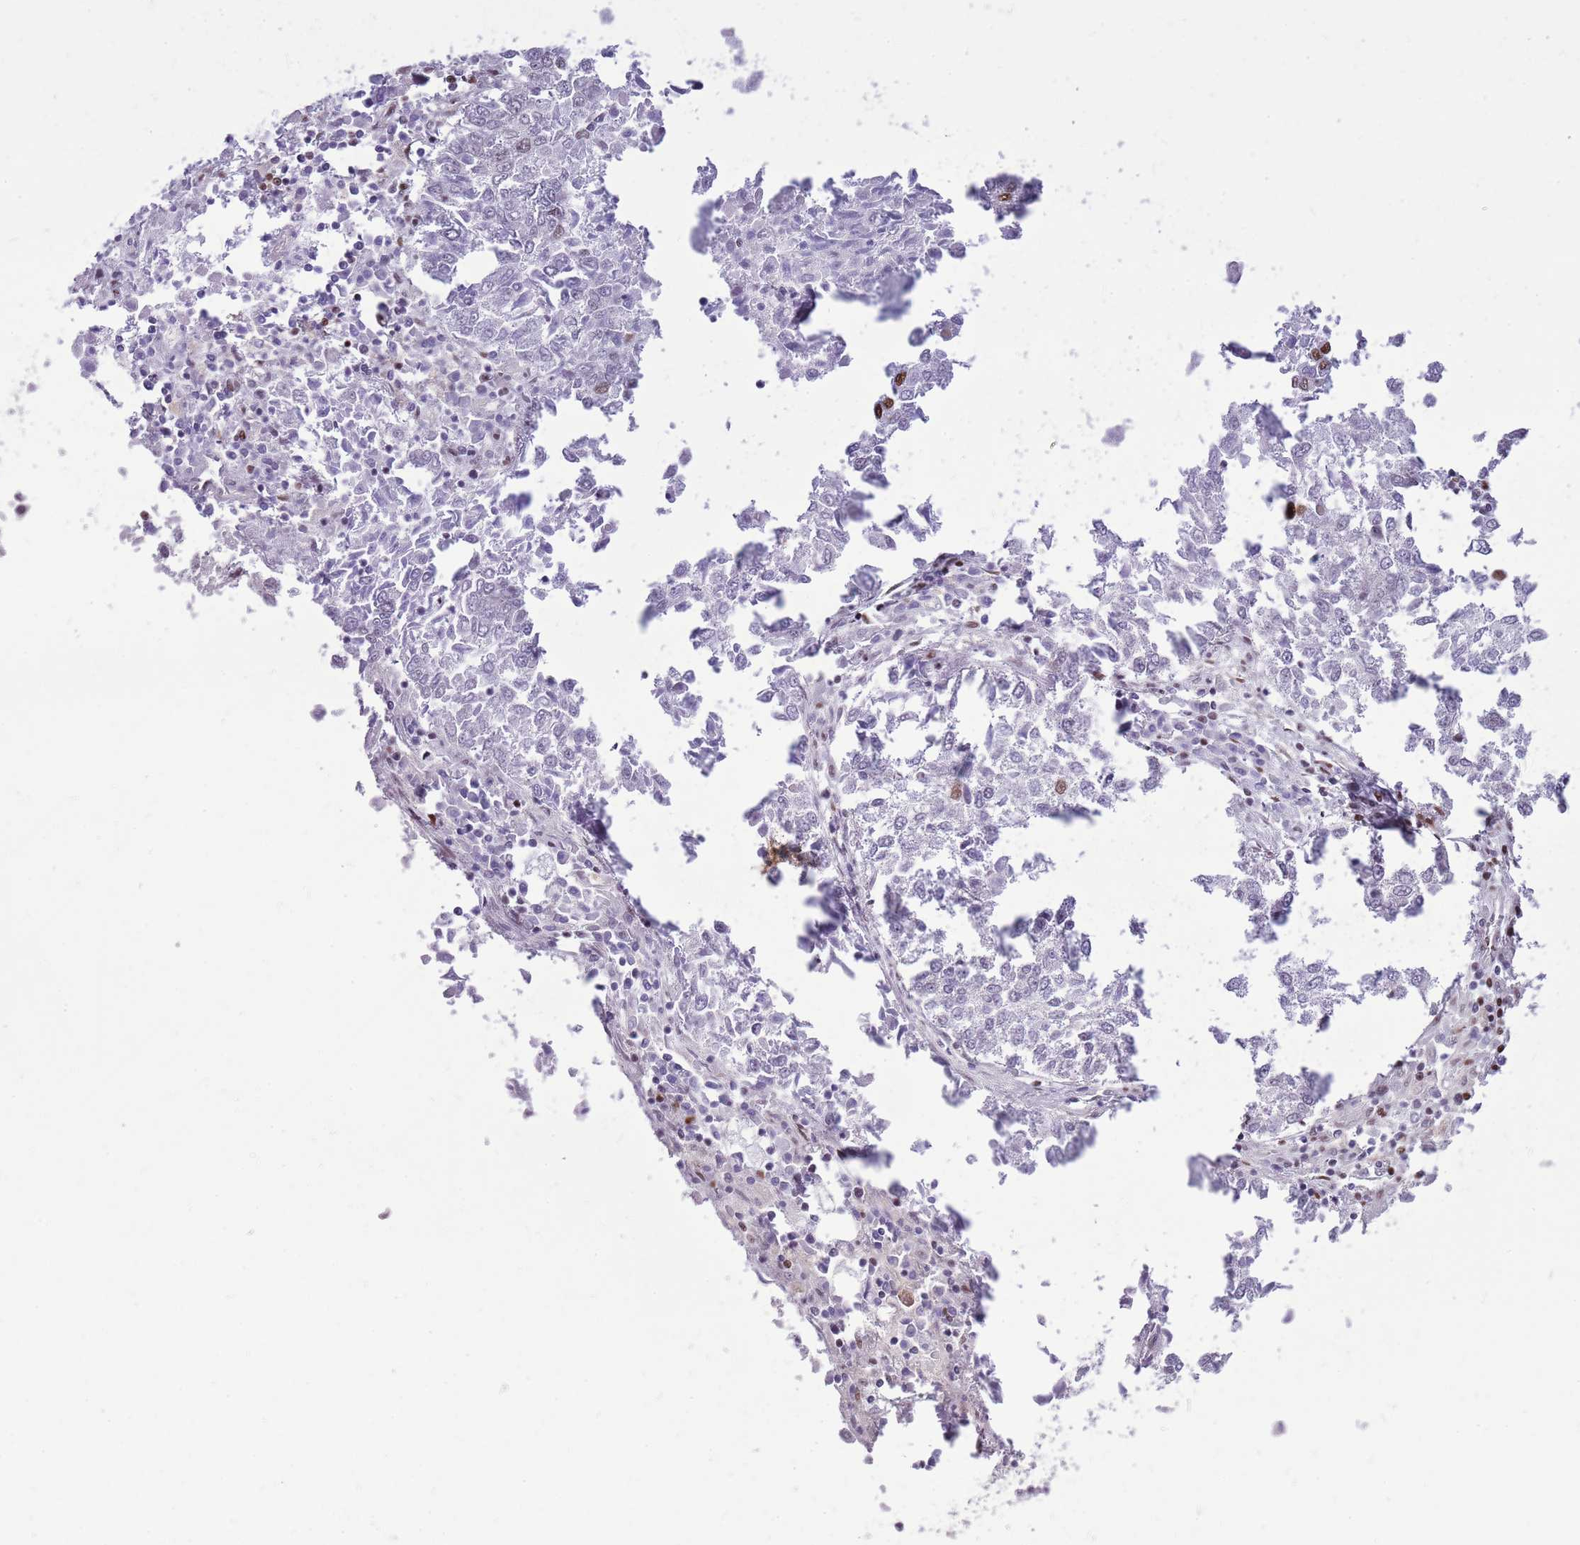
{"staining": {"intensity": "negative", "quantity": "none", "location": "none"}, "tissue": "lung cancer", "cell_type": "Tumor cells", "image_type": "cancer", "snomed": [{"axis": "morphology", "description": "Squamous cell carcinoma, NOS"}, {"axis": "topography", "description": "Lung"}], "caption": "An image of squamous cell carcinoma (lung) stained for a protein shows no brown staining in tumor cells.", "gene": "WASHC4", "patient": {"sex": "male", "age": 73}}